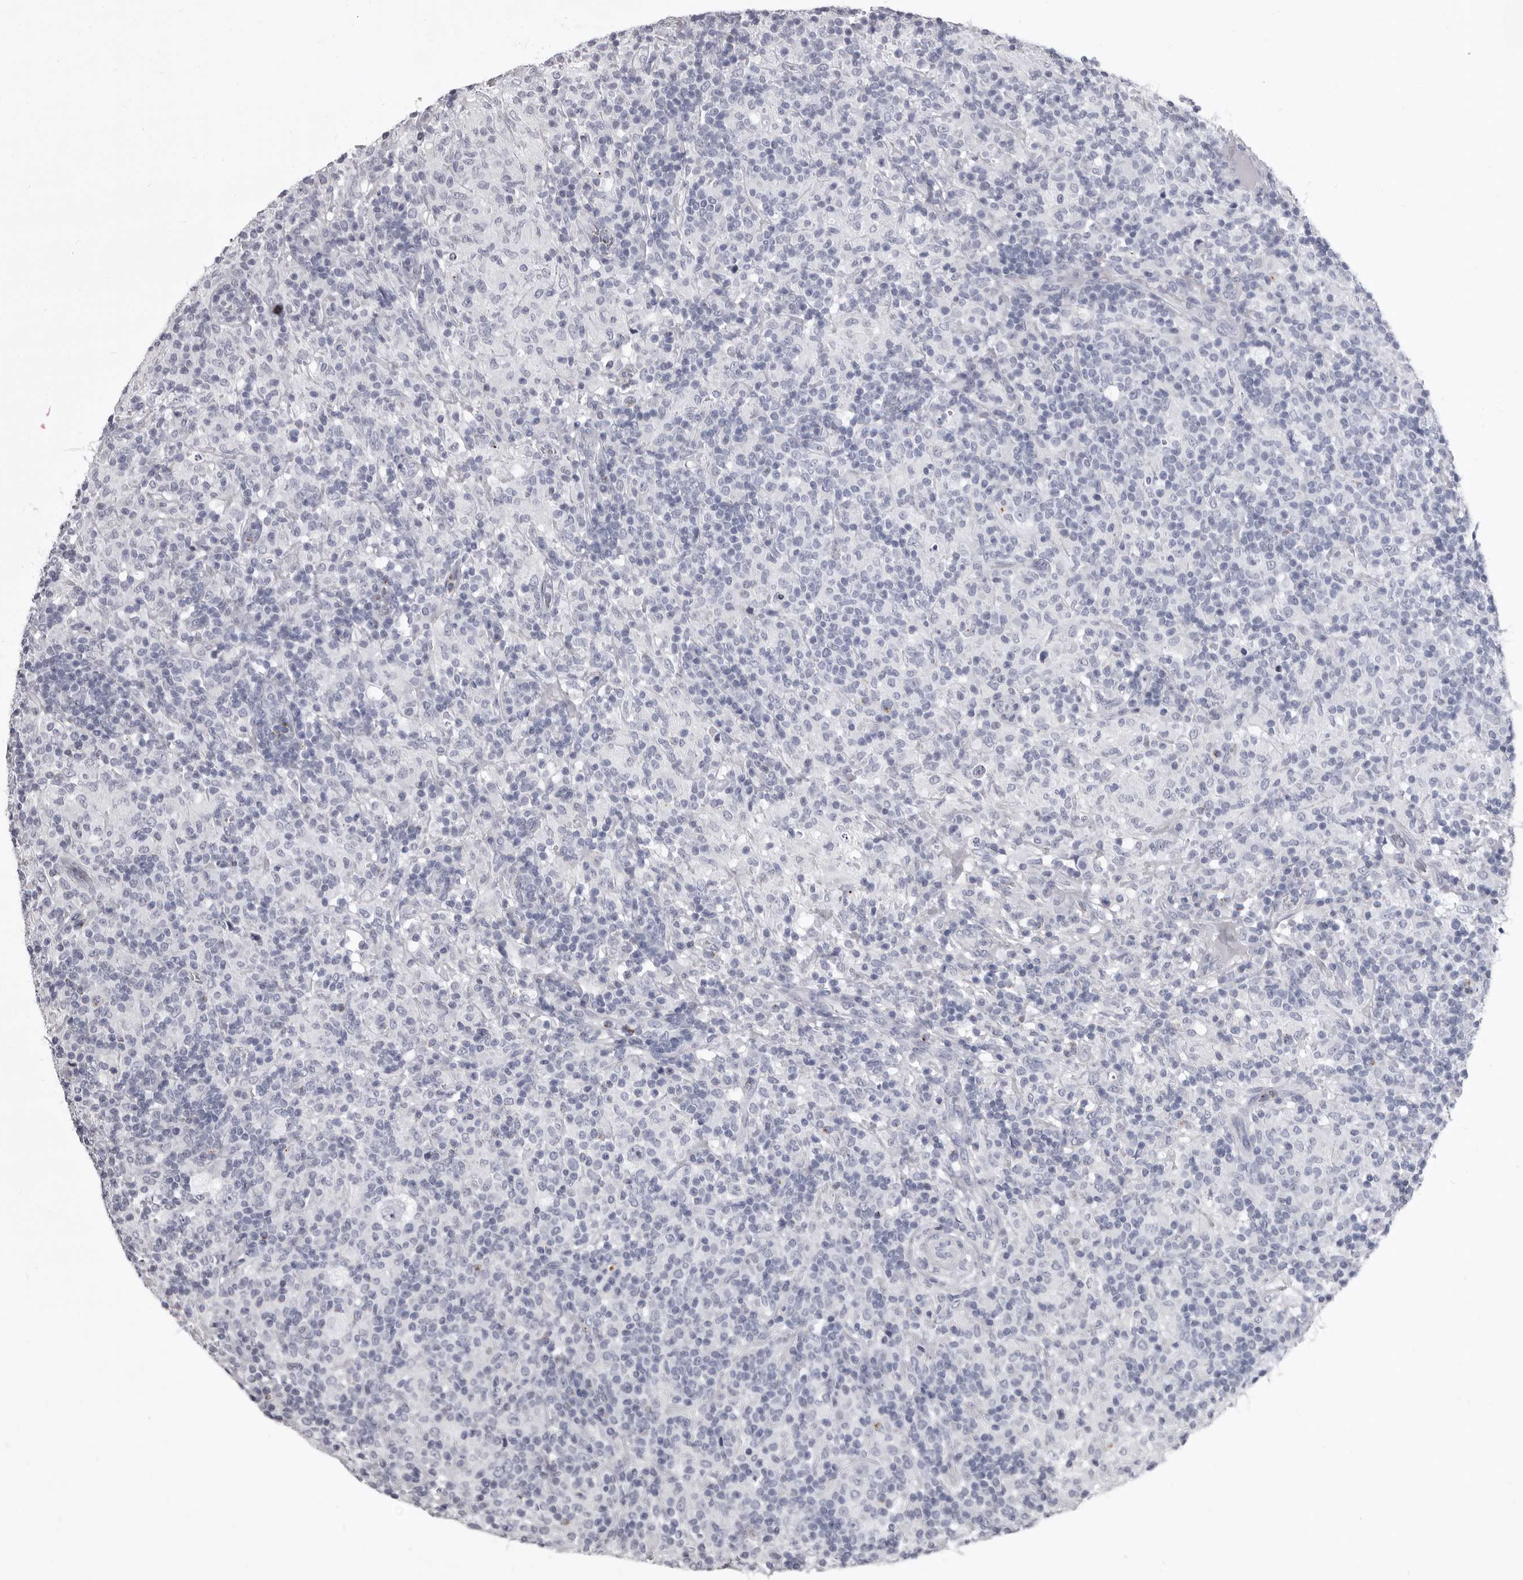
{"staining": {"intensity": "negative", "quantity": "none", "location": "none"}, "tissue": "lymphoma", "cell_type": "Tumor cells", "image_type": "cancer", "snomed": [{"axis": "morphology", "description": "Hodgkin's disease, NOS"}, {"axis": "topography", "description": "Lymph node"}], "caption": "A photomicrograph of Hodgkin's disease stained for a protein shows no brown staining in tumor cells.", "gene": "GZMH", "patient": {"sex": "male", "age": 70}}